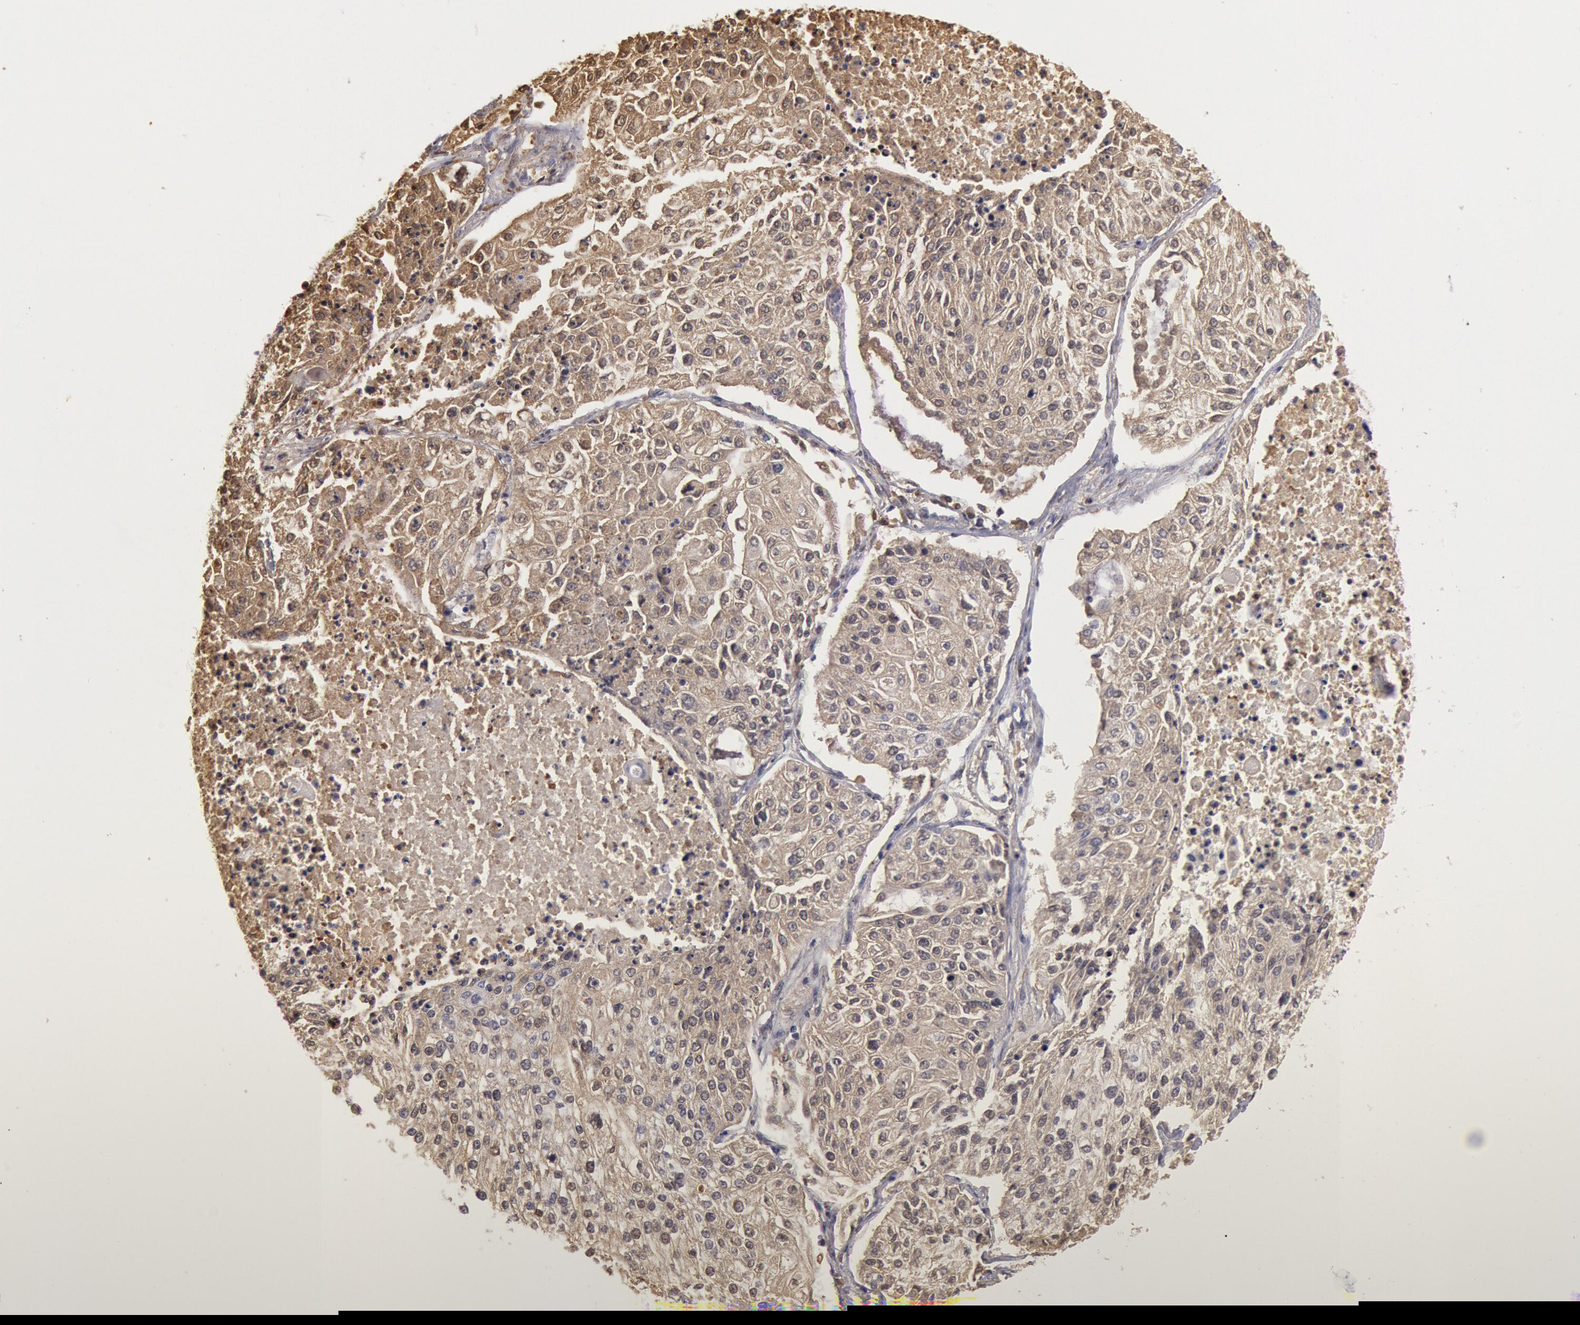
{"staining": {"intensity": "moderate", "quantity": "25%-75%", "location": "cytoplasmic/membranous"}, "tissue": "lung cancer", "cell_type": "Tumor cells", "image_type": "cancer", "snomed": [{"axis": "morphology", "description": "Squamous cell carcinoma, NOS"}, {"axis": "topography", "description": "Lung"}], "caption": "Immunohistochemical staining of lung cancer (squamous cell carcinoma) exhibits medium levels of moderate cytoplasmic/membranous expression in about 25%-75% of tumor cells. (Stains: DAB (3,3'-diaminobenzidine) in brown, nuclei in blue, Microscopy: brightfield microscopy at high magnification).", "gene": "IGHG1", "patient": {"sex": "male", "age": 75}}